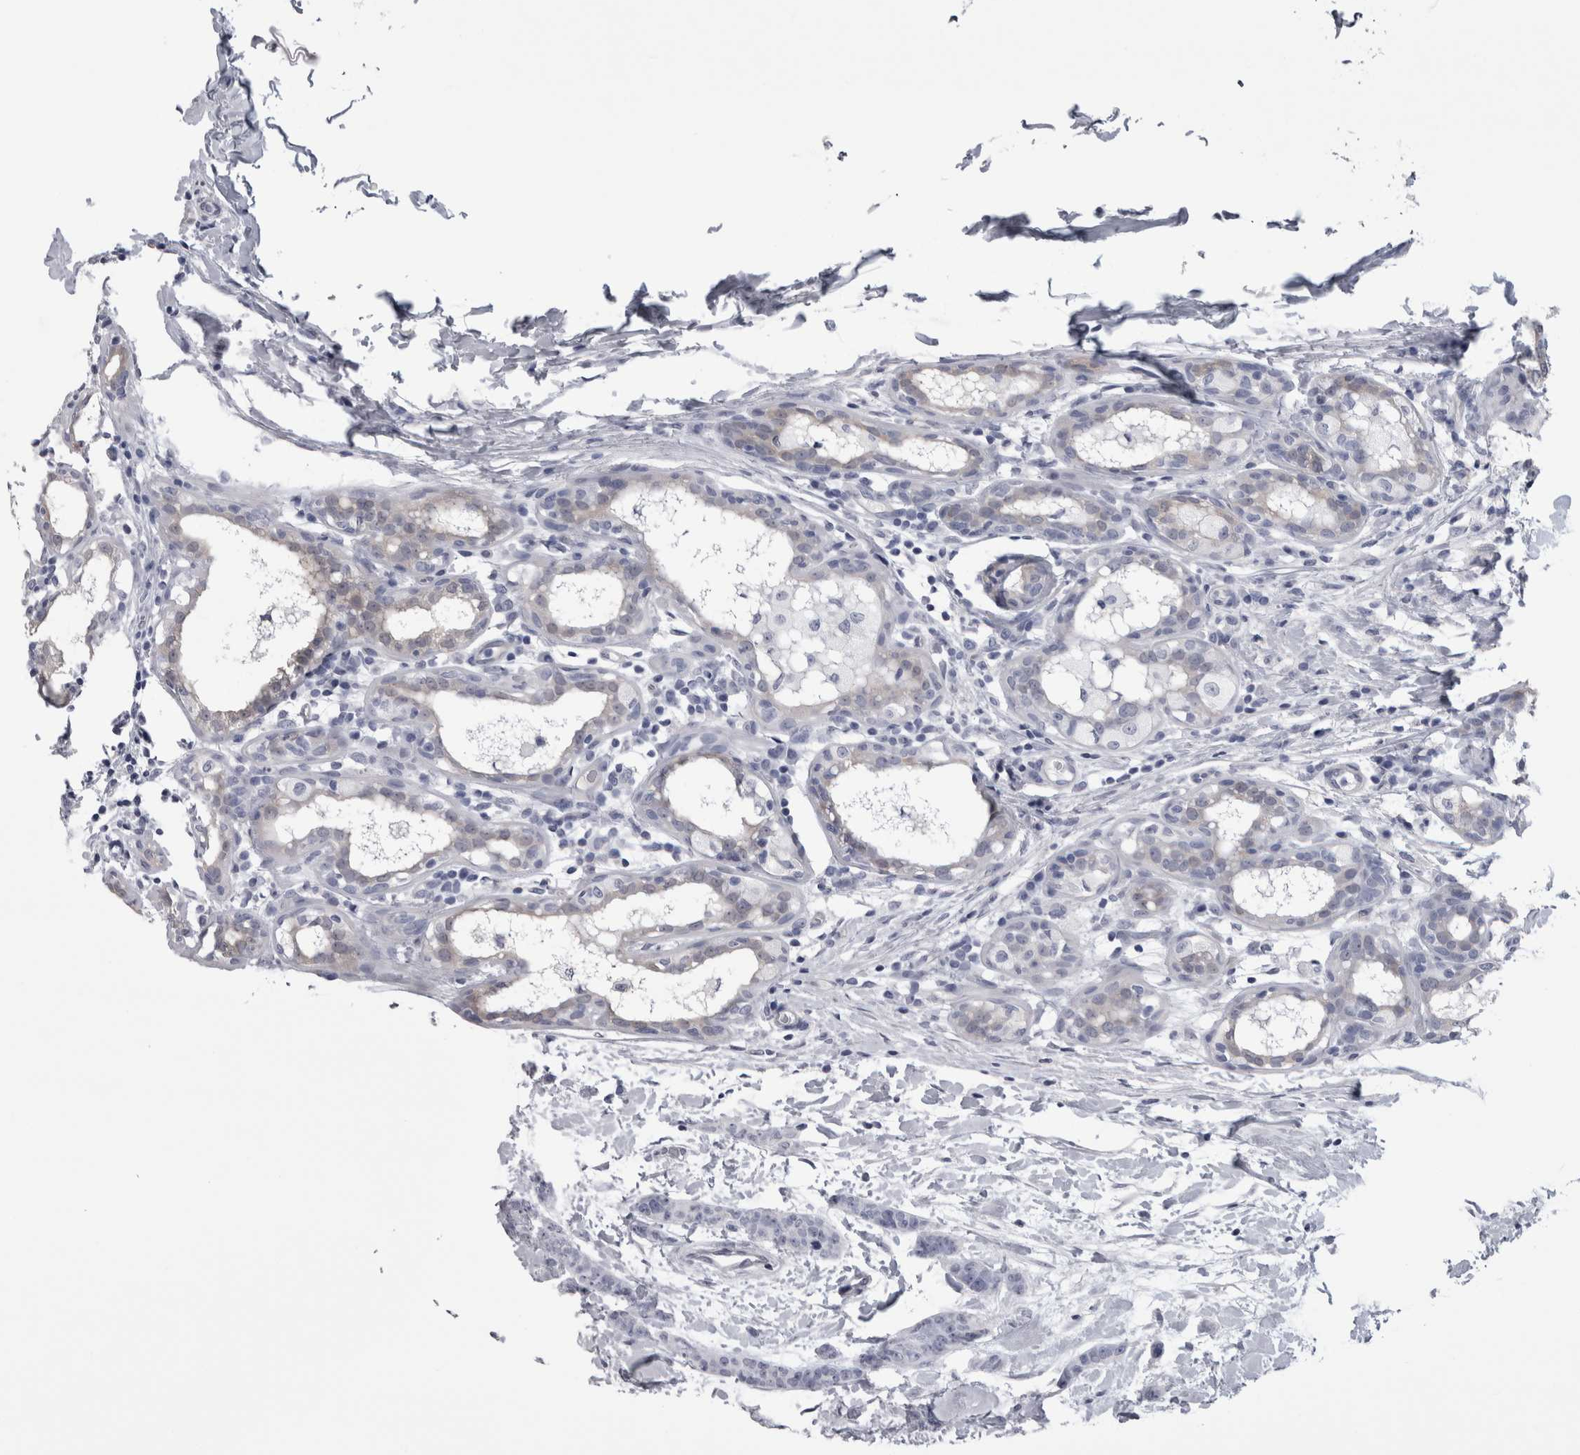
{"staining": {"intensity": "negative", "quantity": "none", "location": "none"}, "tissue": "breast cancer", "cell_type": "Tumor cells", "image_type": "cancer", "snomed": [{"axis": "morphology", "description": "Normal tissue, NOS"}, {"axis": "morphology", "description": "Duct carcinoma"}, {"axis": "topography", "description": "Breast"}], "caption": "This is a micrograph of immunohistochemistry (IHC) staining of breast cancer (infiltrating ductal carcinoma), which shows no positivity in tumor cells. (DAB IHC with hematoxylin counter stain).", "gene": "AFMID", "patient": {"sex": "female", "age": 40}}